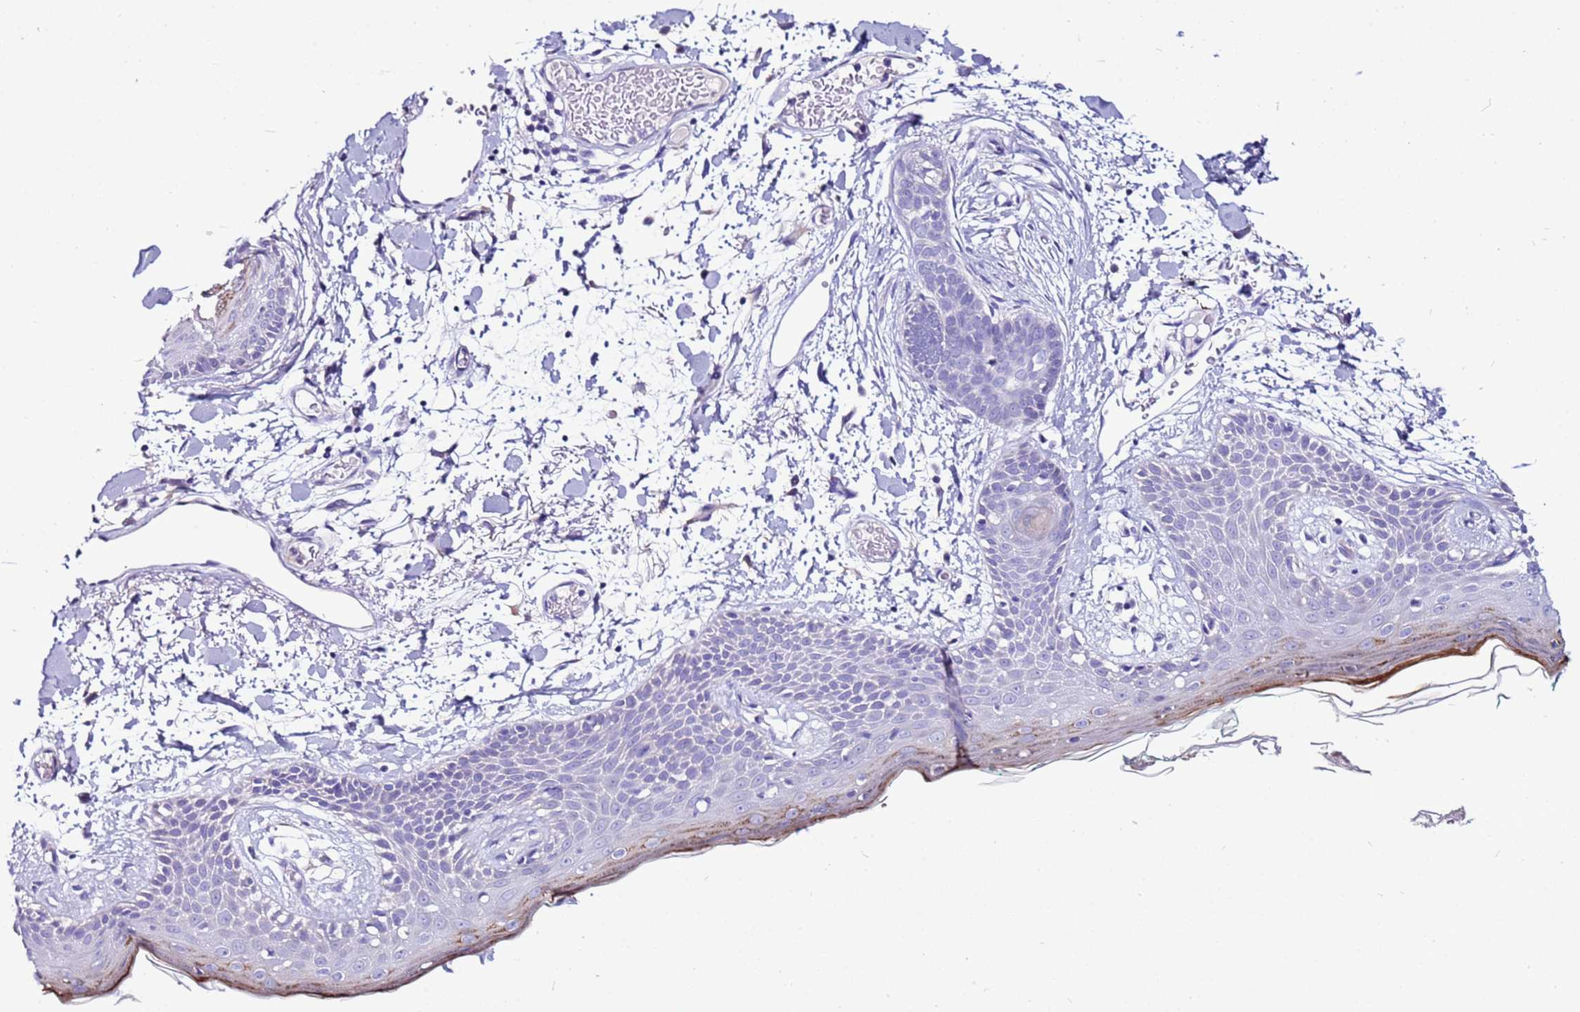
{"staining": {"intensity": "negative", "quantity": "none", "location": "none"}, "tissue": "skin", "cell_type": "Fibroblasts", "image_type": "normal", "snomed": [{"axis": "morphology", "description": "Normal tissue, NOS"}, {"axis": "topography", "description": "Skin"}], "caption": "DAB (3,3'-diaminobenzidine) immunohistochemical staining of unremarkable skin reveals no significant expression in fibroblasts.", "gene": "MYBPC3", "patient": {"sex": "male", "age": 79}}